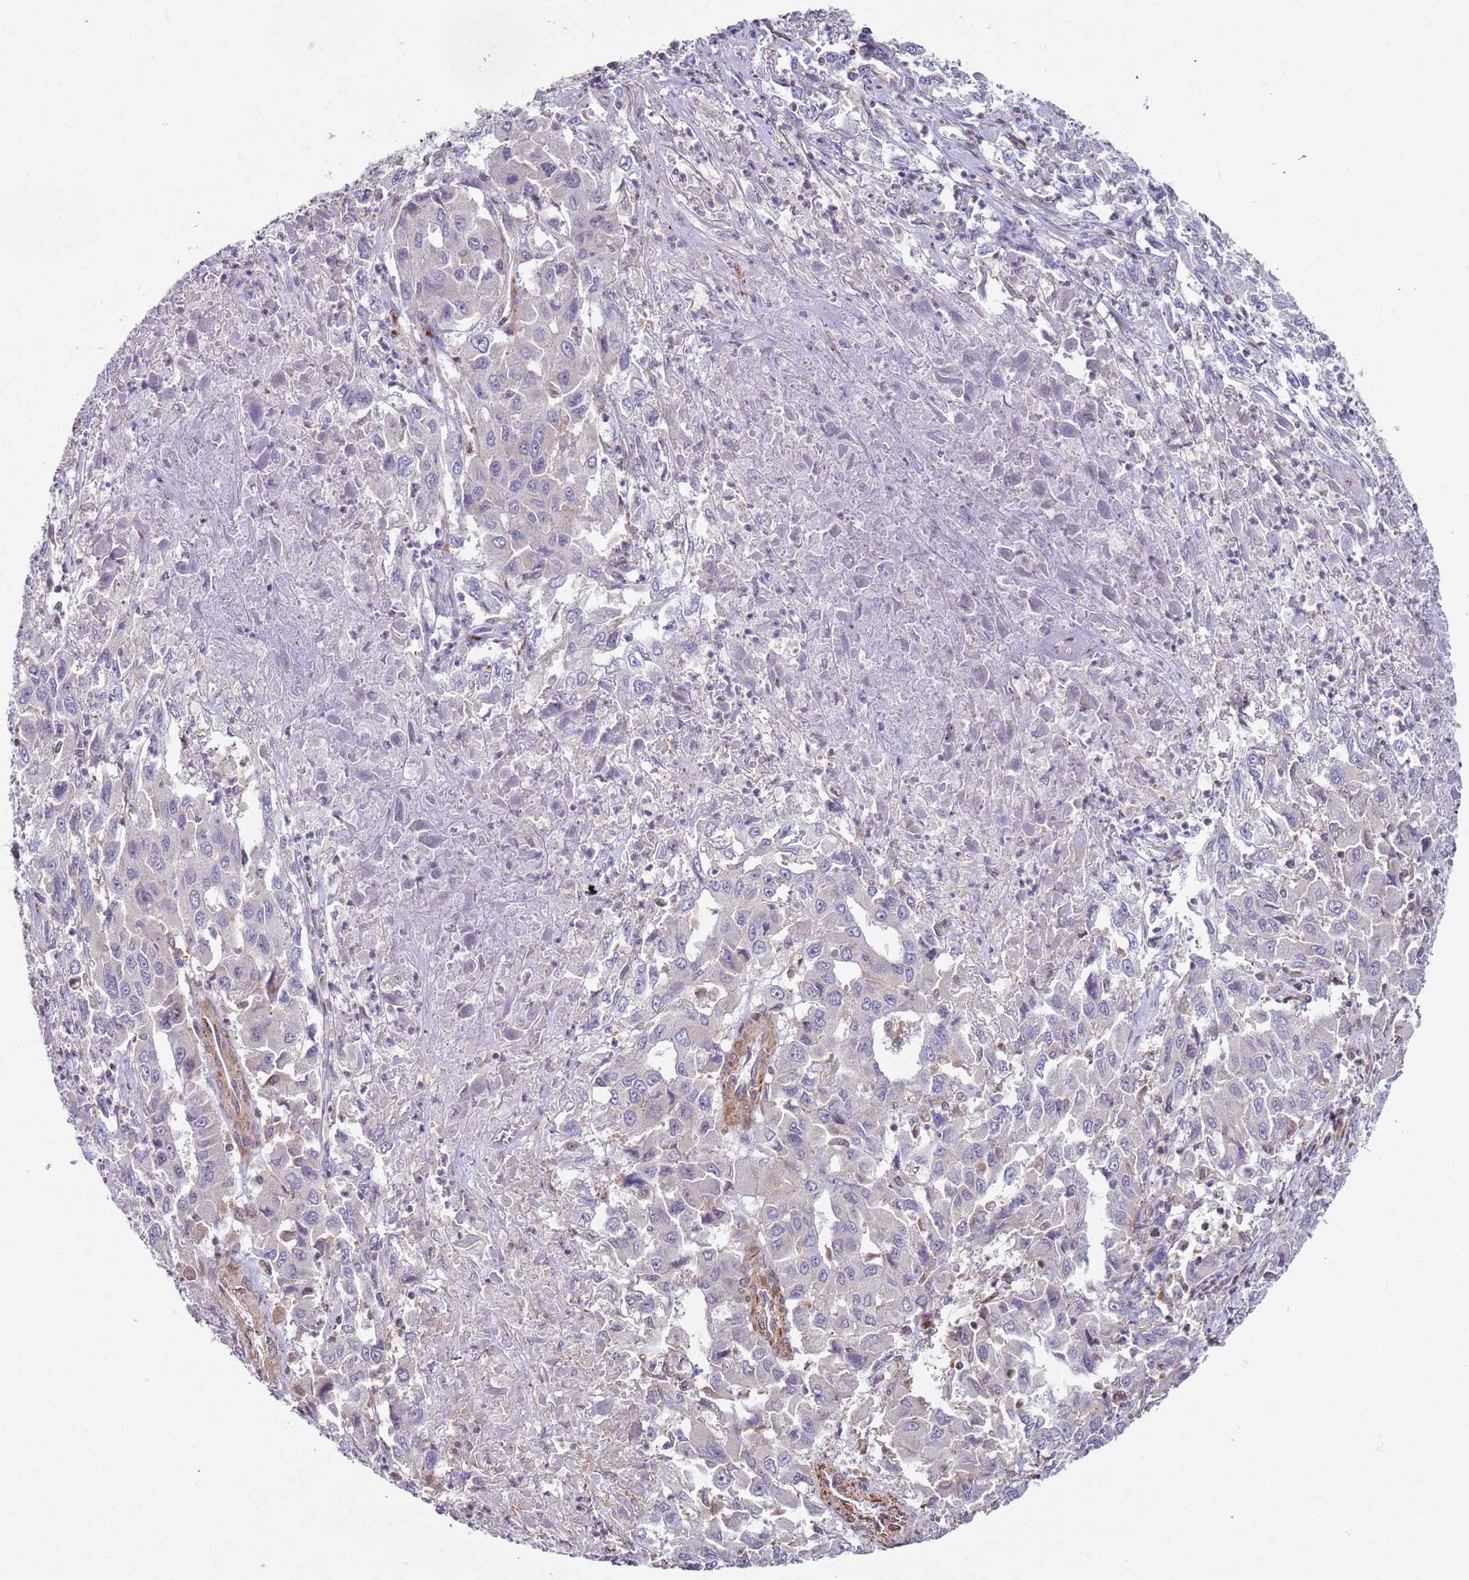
{"staining": {"intensity": "negative", "quantity": "none", "location": "none"}, "tissue": "liver cancer", "cell_type": "Tumor cells", "image_type": "cancer", "snomed": [{"axis": "morphology", "description": "Carcinoma, Hepatocellular, NOS"}, {"axis": "topography", "description": "Liver"}], "caption": "Liver cancer stained for a protein using immunohistochemistry (IHC) displays no staining tumor cells.", "gene": "SNAPC4", "patient": {"sex": "male", "age": 63}}